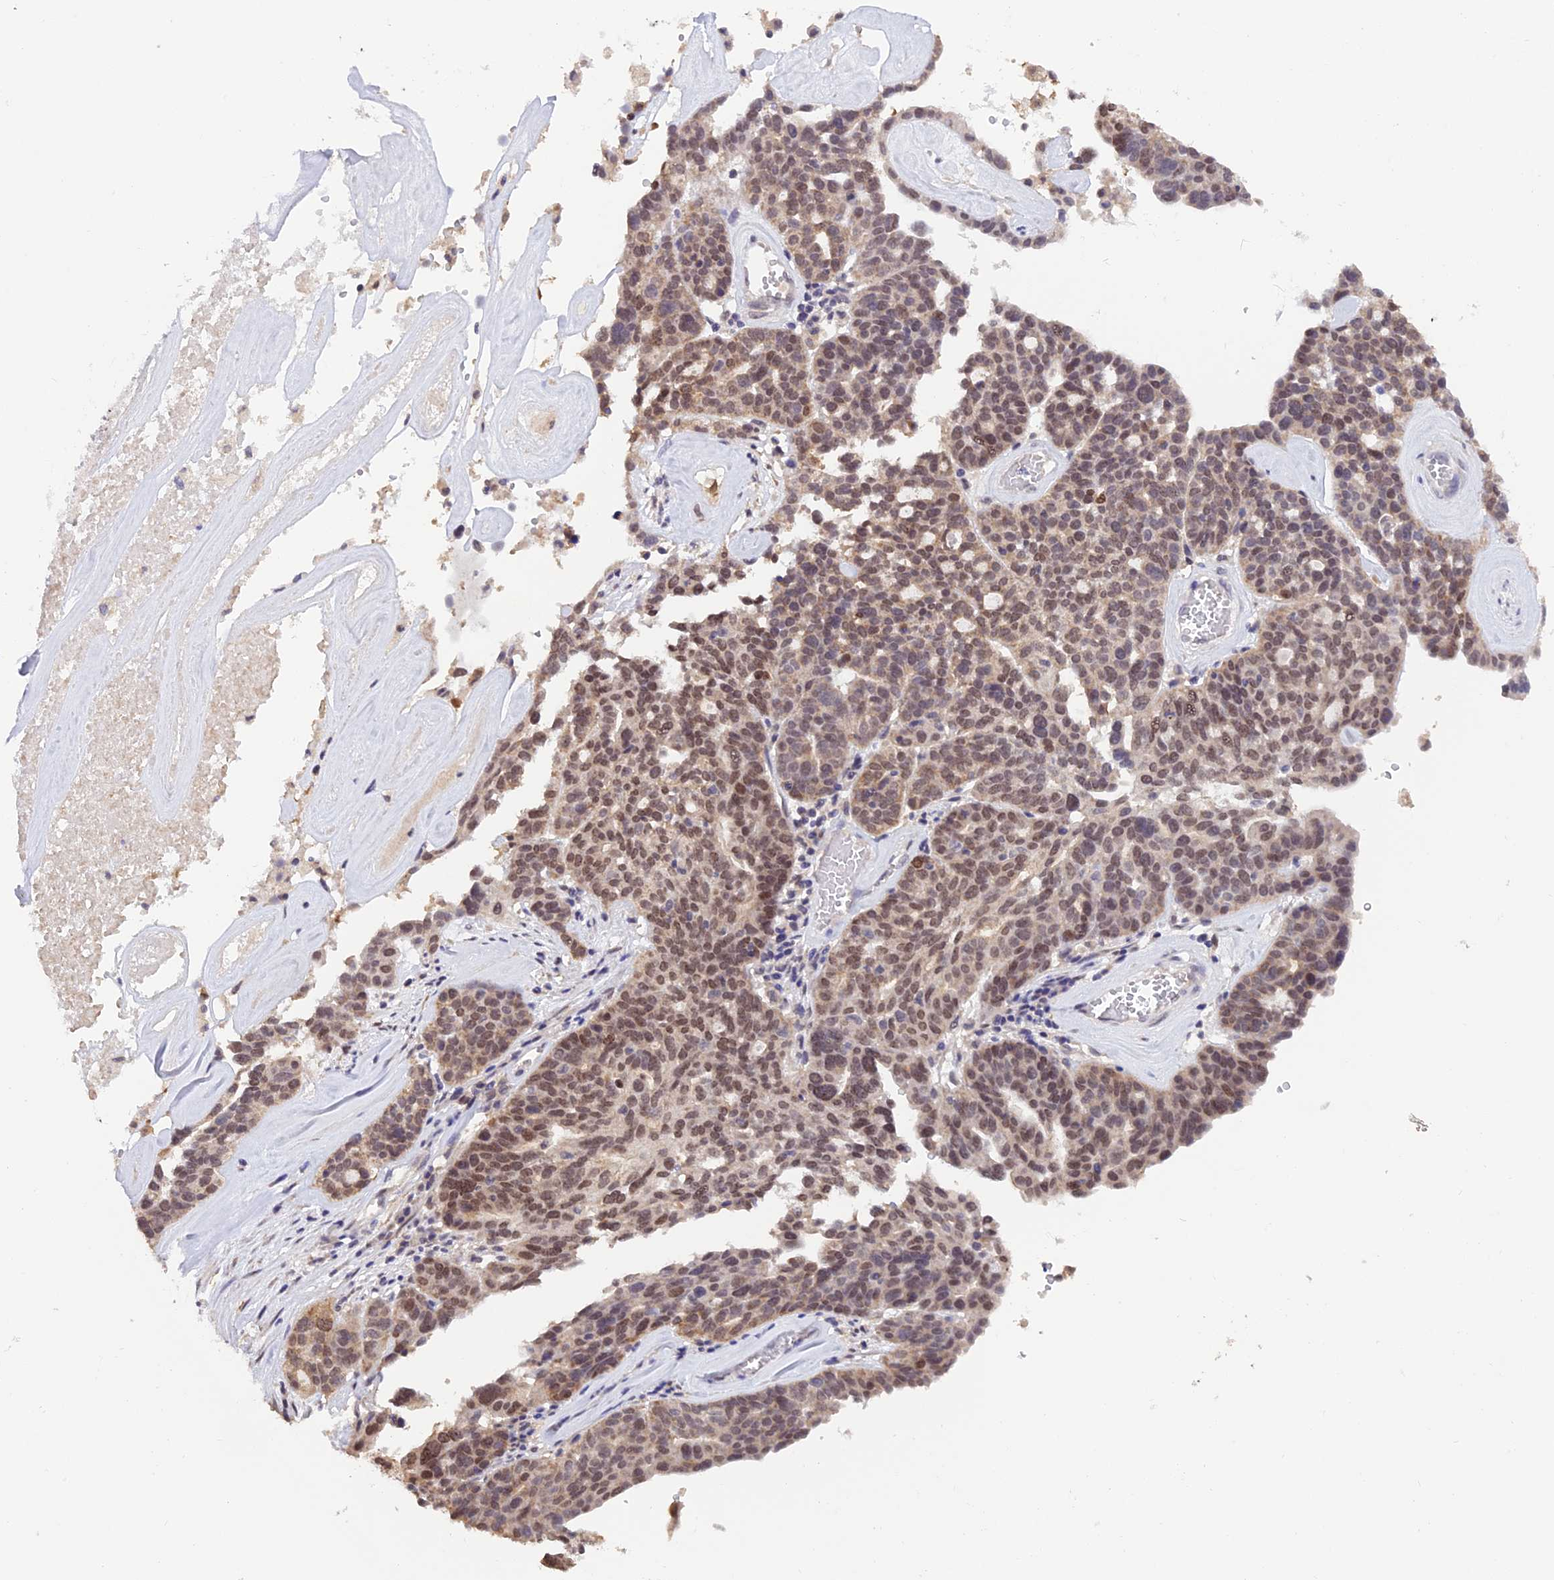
{"staining": {"intensity": "moderate", "quantity": "25%-75%", "location": "nuclear"}, "tissue": "ovarian cancer", "cell_type": "Tumor cells", "image_type": "cancer", "snomed": [{"axis": "morphology", "description": "Cystadenocarcinoma, serous, NOS"}, {"axis": "topography", "description": "Ovary"}], "caption": "An immunohistochemistry image of neoplastic tissue is shown. Protein staining in brown highlights moderate nuclear positivity in serous cystadenocarcinoma (ovarian) within tumor cells. The staining is performed using DAB brown chromogen to label protein expression. The nuclei are counter-stained blue using hematoxylin.", "gene": "MNS1", "patient": {"sex": "female", "age": 59}}